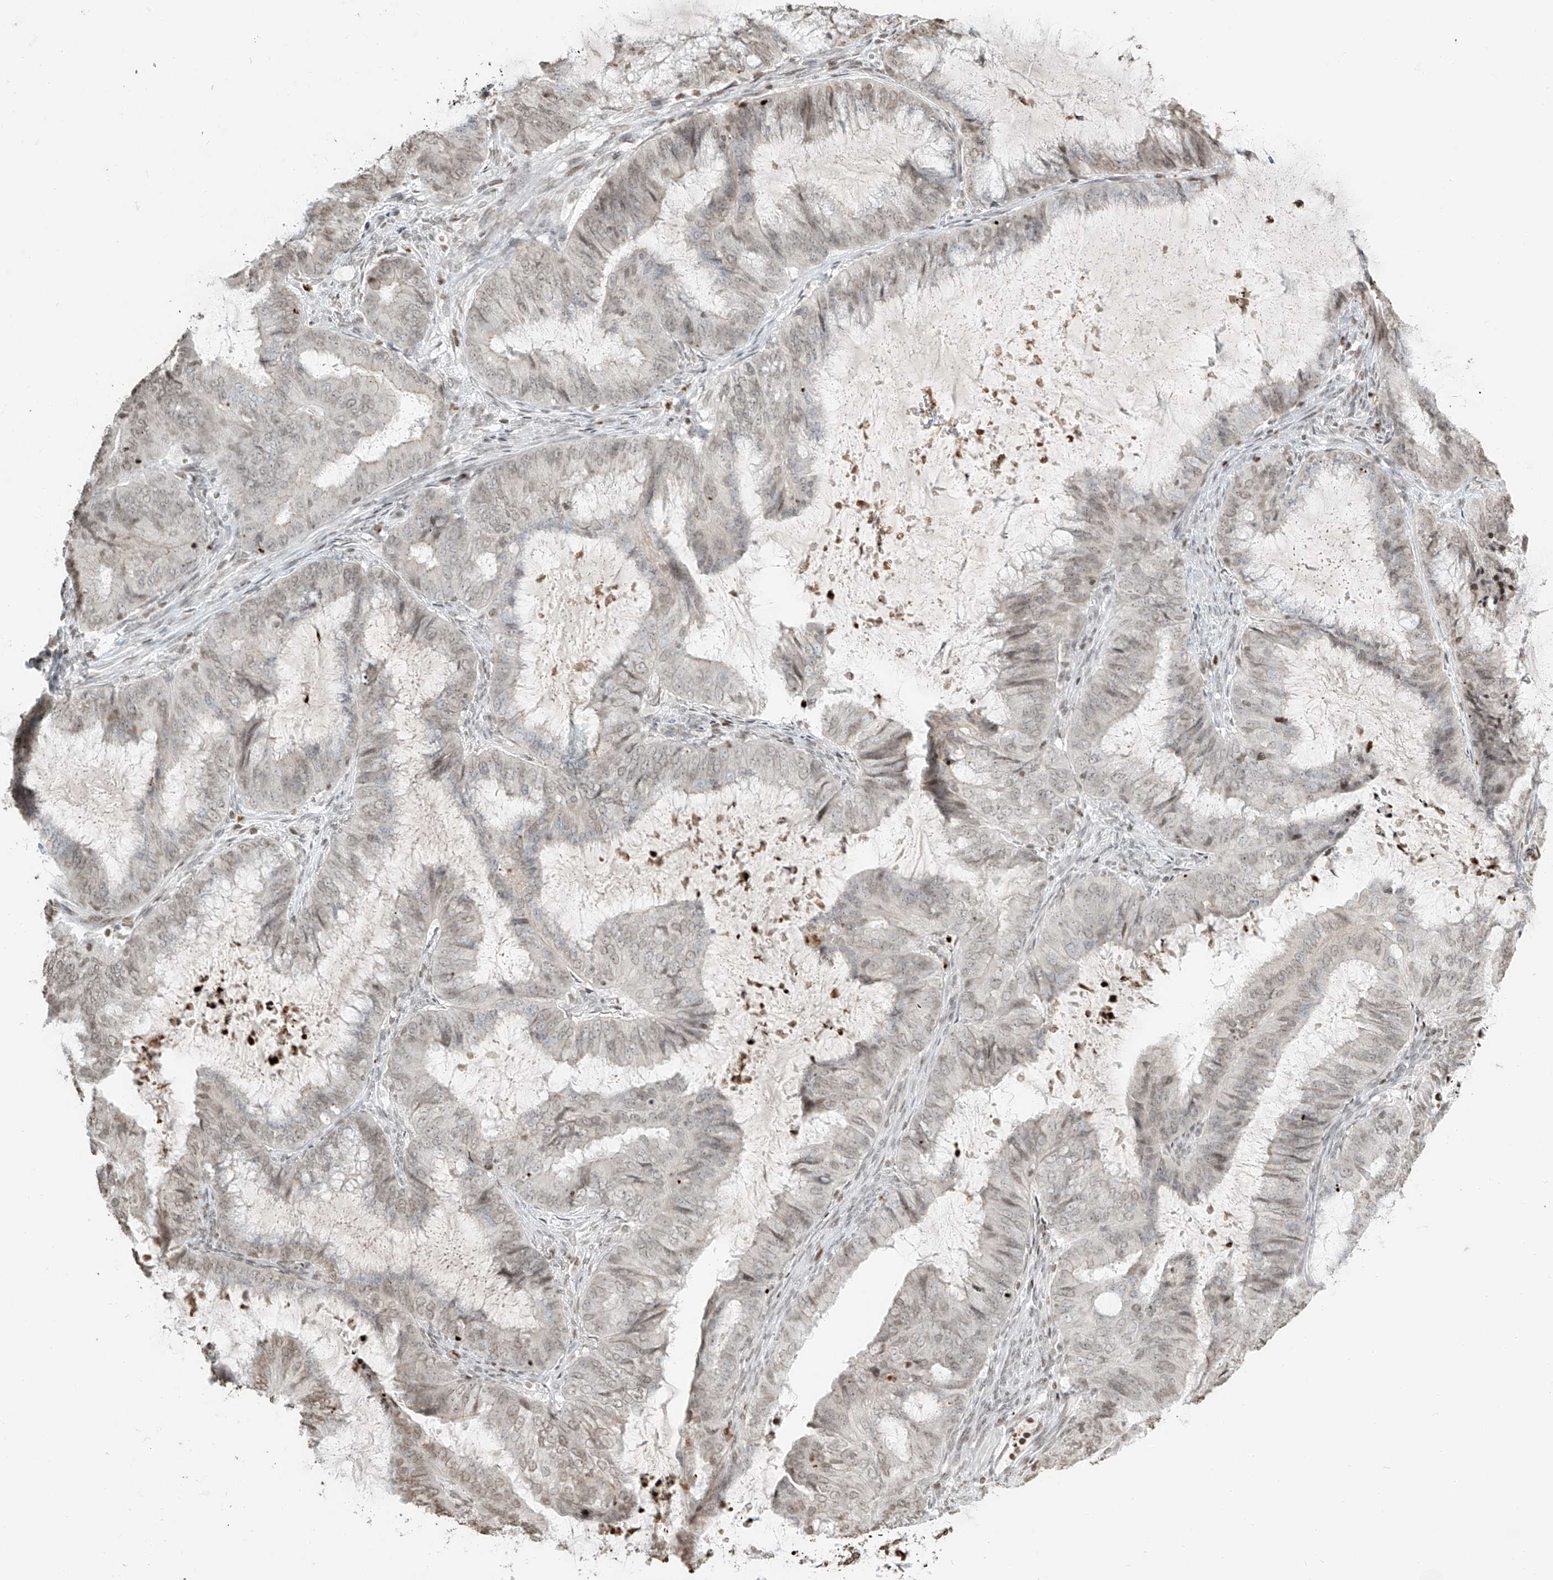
{"staining": {"intensity": "weak", "quantity": "<25%", "location": "nuclear"}, "tissue": "endometrial cancer", "cell_type": "Tumor cells", "image_type": "cancer", "snomed": [{"axis": "morphology", "description": "Adenocarcinoma, NOS"}, {"axis": "topography", "description": "Endometrium"}], "caption": "Histopathology image shows no protein staining in tumor cells of adenocarcinoma (endometrial) tissue.", "gene": "C17orf58", "patient": {"sex": "female", "age": 81}}